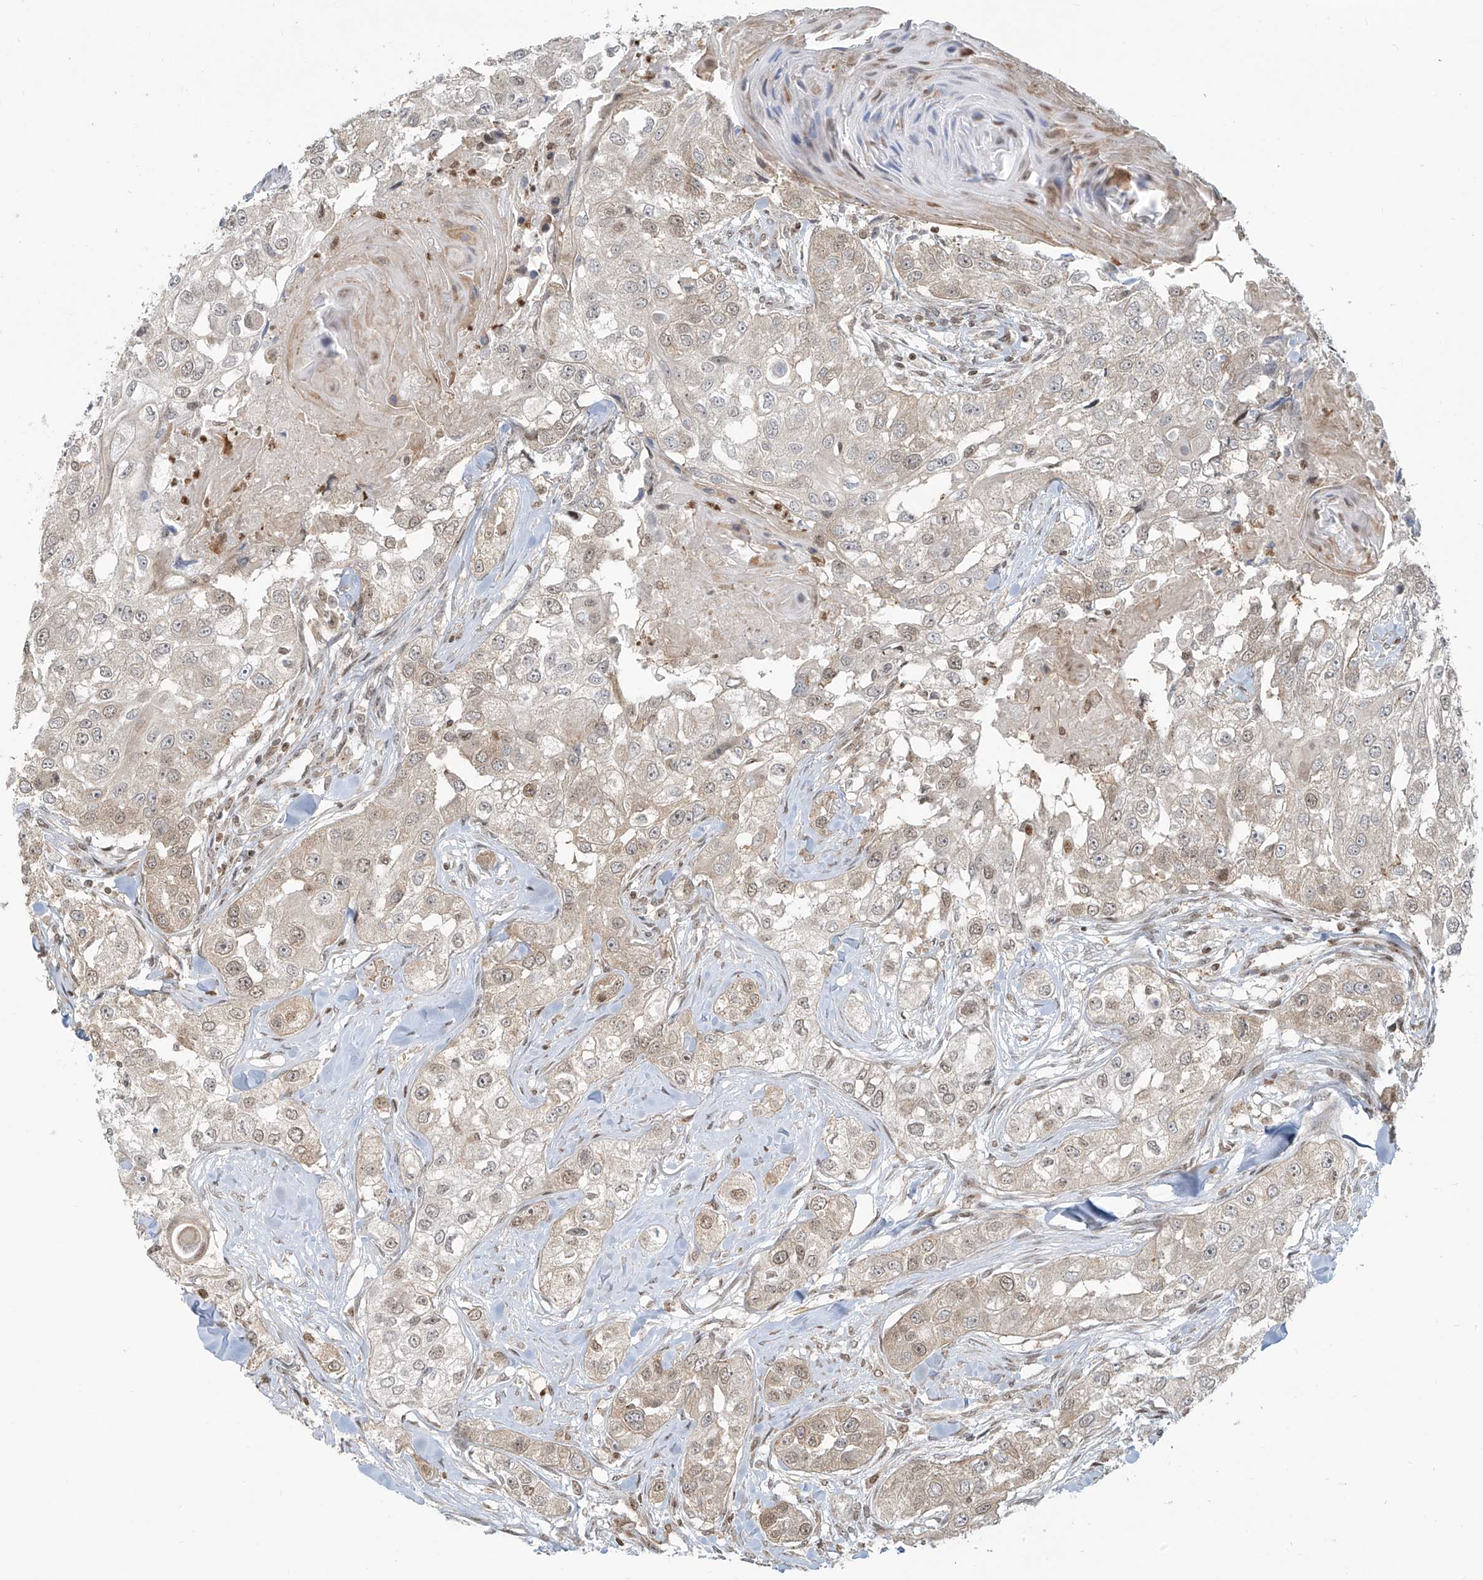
{"staining": {"intensity": "weak", "quantity": "25%-75%", "location": "cytoplasmic/membranous,nuclear"}, "tissue": "head and neck cancer", "cell_type": "Tumor cells", "image_type": "cancer", "snomed": [{"axis": "morphology", "description": "Normal tissue, NOS"}, {"axis": "morphology", "description": "Squamous cell carcinoma, NOS"}, {"axis": "topography", "description": "Skeletal muscle"}, {"axis": "topography", "description": "Head-Neck"}], "caption": "The micrograph exhibits staining of head and neck cancer, revealing weak cytoplasmic/membranous and nuclear protein positivity (brown color) within tumor cells.", "gene": "VMP1", "patient": {"sex": "male", "age": 51}}